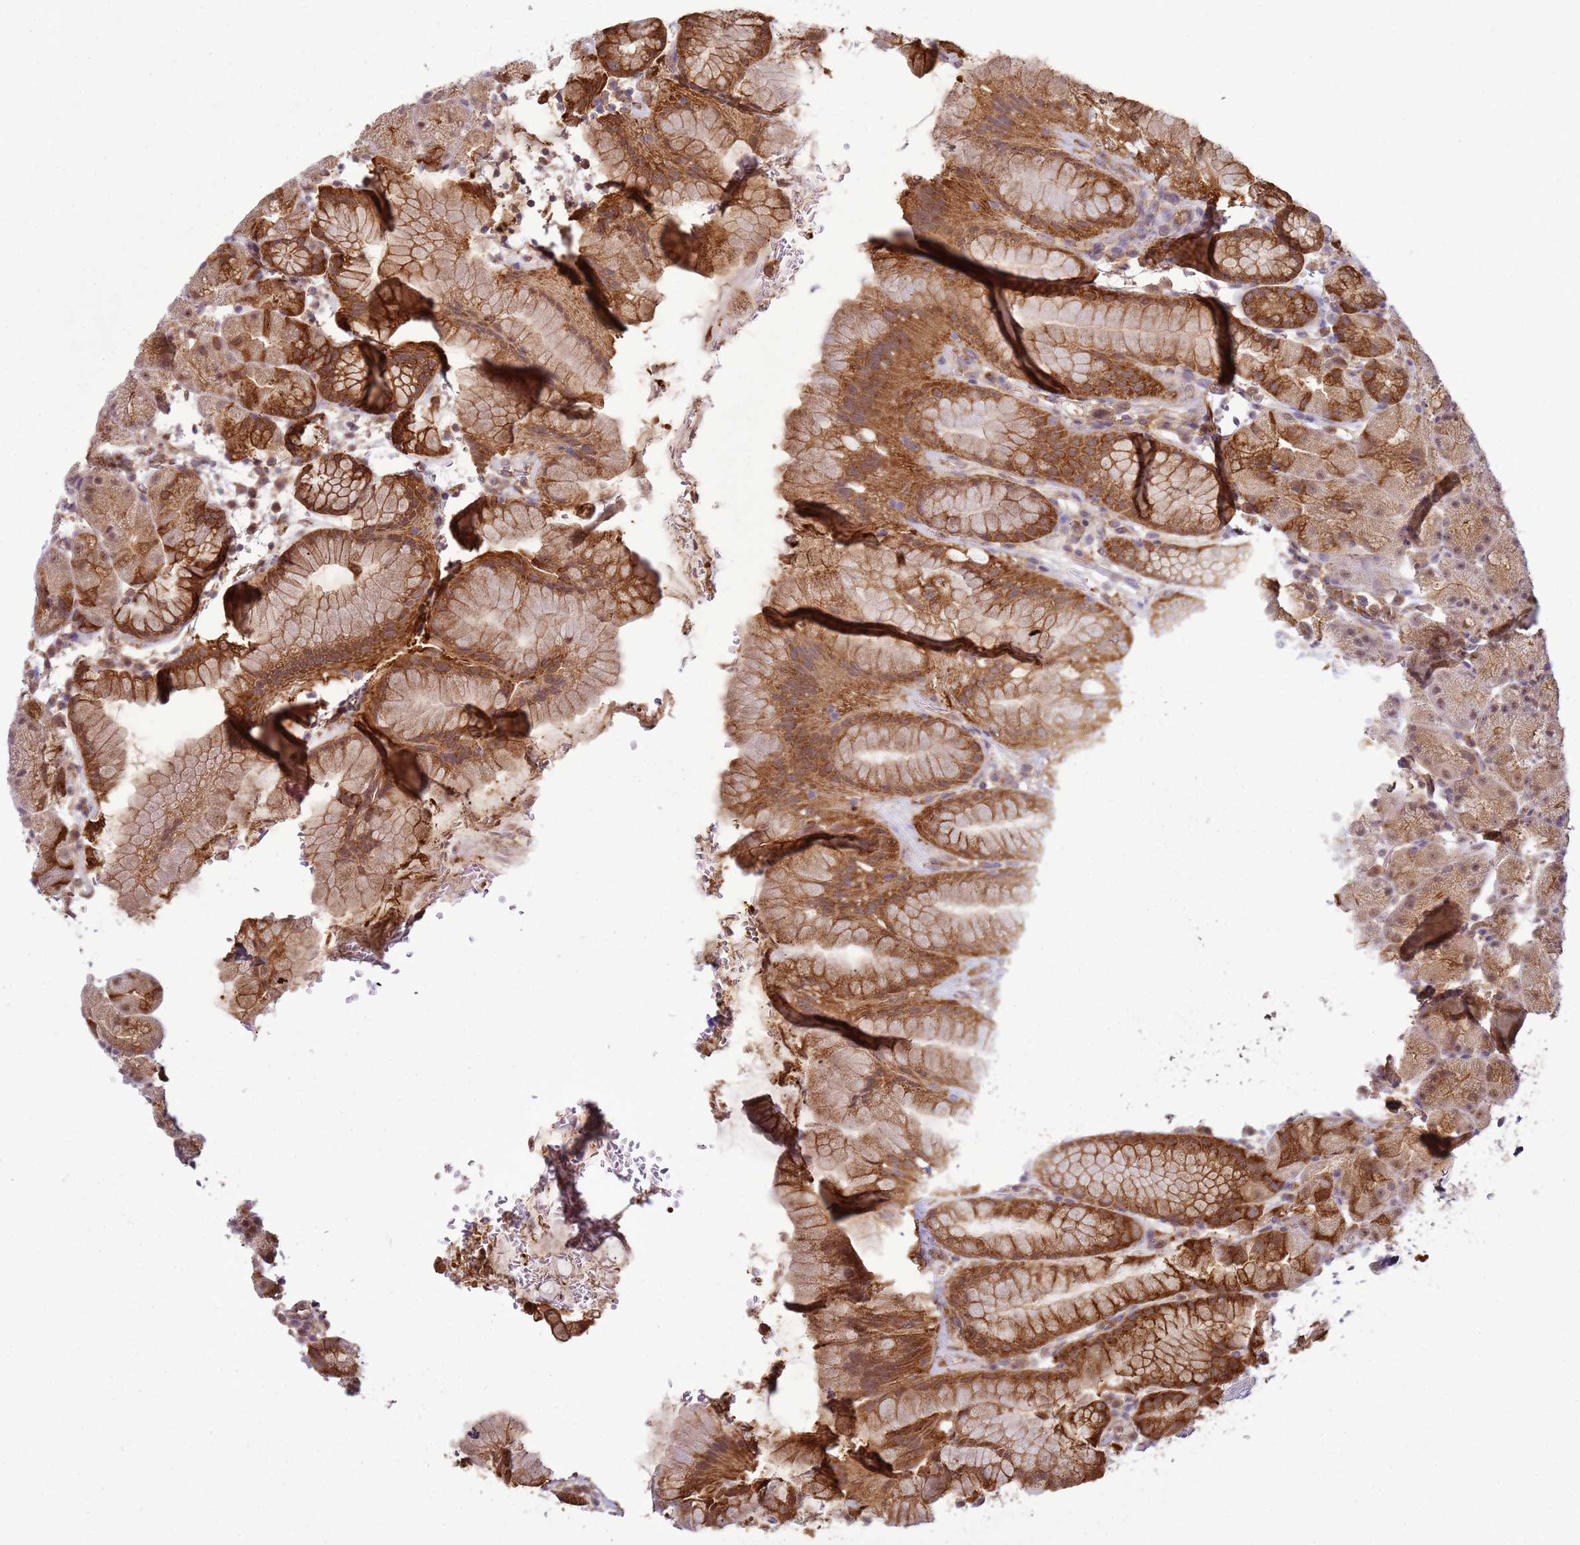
{"staining": {"intensity": "strong", "quantity": ">75%", "location": "cytoplasmic/membranous"}, "tissue": "stomach", "cell_type": "Glandular cells", "image_type": "normal", "snomed": [{"axis": "morphology", "description": "Normal tissue, NOS"}, {"axis": "topography", "description": "Stomach, upper"}, {"axis": "topography", "description": "Stomach, lower"}], "caption": "The image reveals immunohistochemical staining of benign stomach. There is strong cytoplasmic/membranous expression is present in about >75% of glandular cells. (brown staining indicates protein expression, while blue staining denotes nuclei).", "gene": "GABRE", "patient": {"sex": "male", "age": 67}}